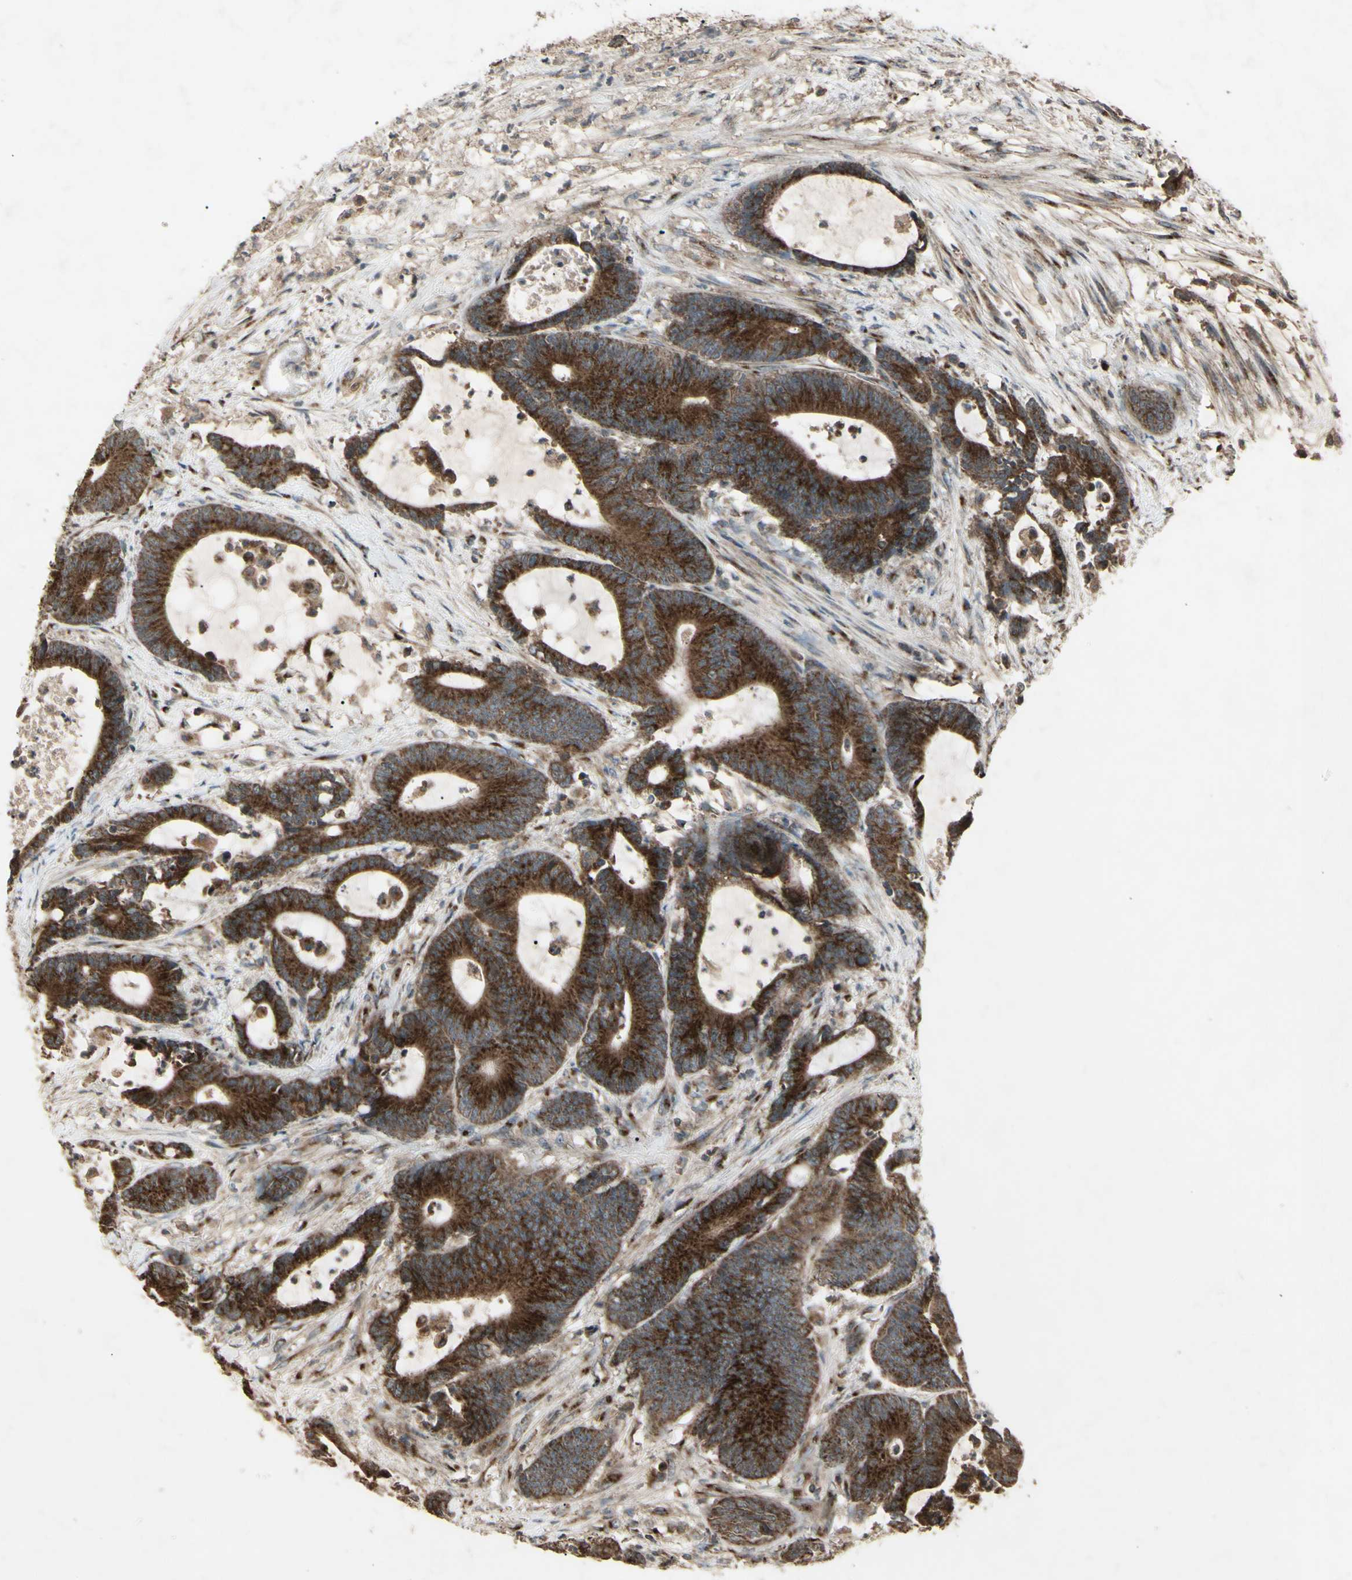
{"staining": {"intensity": "strong", "quantity": ">75%", "location": "cytoplasmic/membranous"}, "tissue": "colorectal cancer", "cell_type": "Tumor cells", "image_type": "cancer", "snomed": [{"axis": "morphology", "description": "Adenocarcinoma, NOS"}, {"axis": "topography", "description": "Colon"}], "caption": "DAB (3,3'-diaminobenzidine) immunohistochemical staining of adenocarcinoma (colorectal) exhibits strong cytoplasmic/membranous protein expression in approximately >75% of tumor cells.", "gene": "AP1G1", "patient": {"sex": "female", "age": 84}}